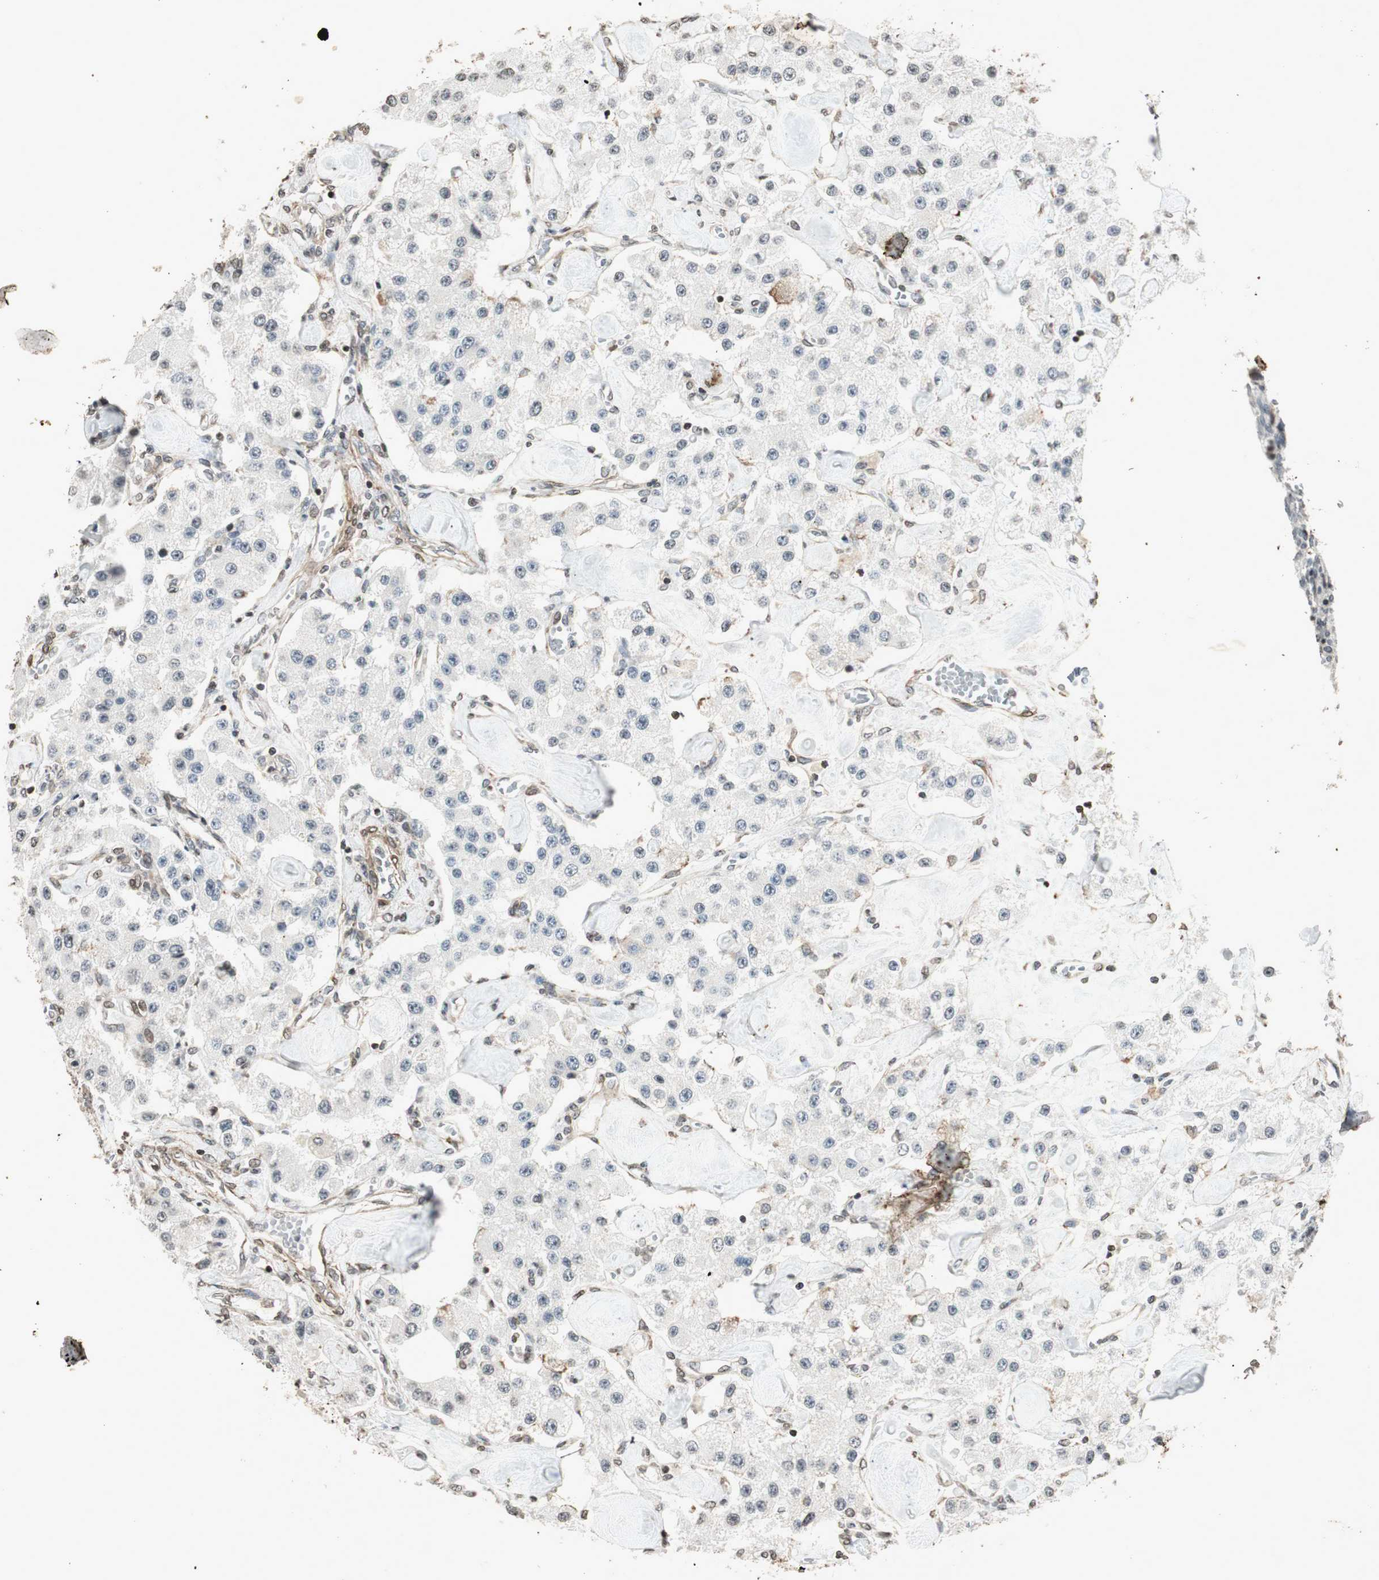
{"staining": {"intensity": "negative", "quantity": "none", "location": "none"}, "tissue": "carcinoid", "cell_type": "Tumor cells", "image_type": "cancer", "snomed": [{"axis": "morphology", "description": "Carcinoid, malignant, NOS"}, {"axis": "topography", "description": "Pancreas"}], "caption": "A high-resolution histopathology image shows immunohistochemistry (IHC) staining of carcinoid (malignant), which demonstrates no significant staining in tumor cells. (Brightfield microscopy of DAB (3,3'-diaminobenzidine) IHC at high magnification).", "gene": "PRKG1", "patient": {"sex": "male", "age": 41}}